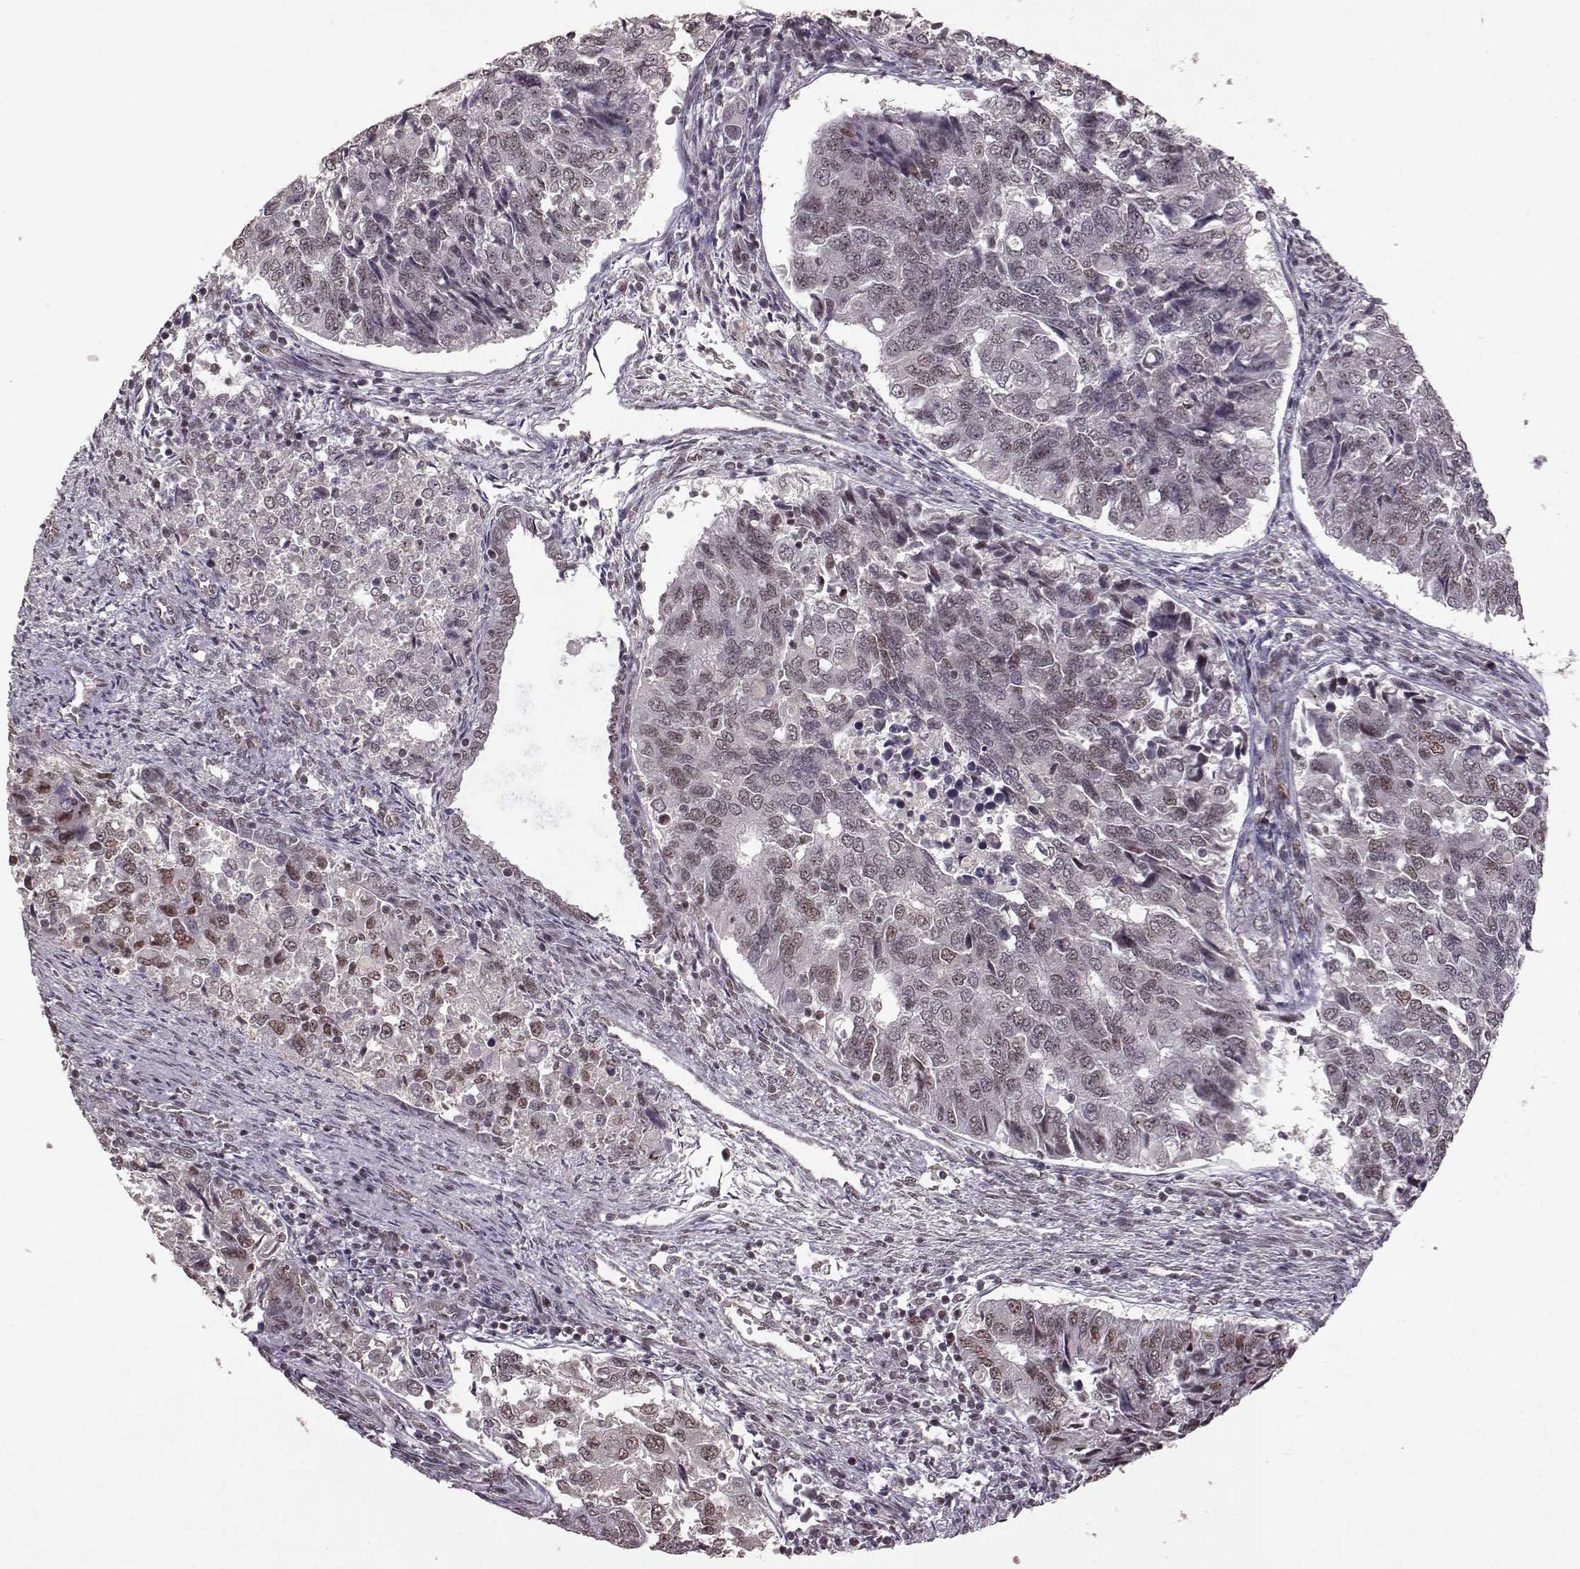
{"staining": {"intensity": "weak", "quantity": "25%-75%", "location": "nuclear"}, "tissue": "endometrial cancer", "cell_type": "Tumor cells", "image_type": "cancer", "snomed": [{"axis": "morphology", "description": "Adenocarcinoma, NOS"}, {"axis": "topography", "description": "Endometrium"}], "caption": "Immunohistochemical staining of human endometrial cancer demonstrates low levels of weak nuclear protein expression in approximately 25%-75% of tumor cells. The staining is performed using DAB (3,3'-diaminobenzidine) brown chromogen to label protein expression. The nuclei are counter-stained blue using hematoxylin.", "gene": "RRAGD", "patient": {"sex": "female", "age": 43}}